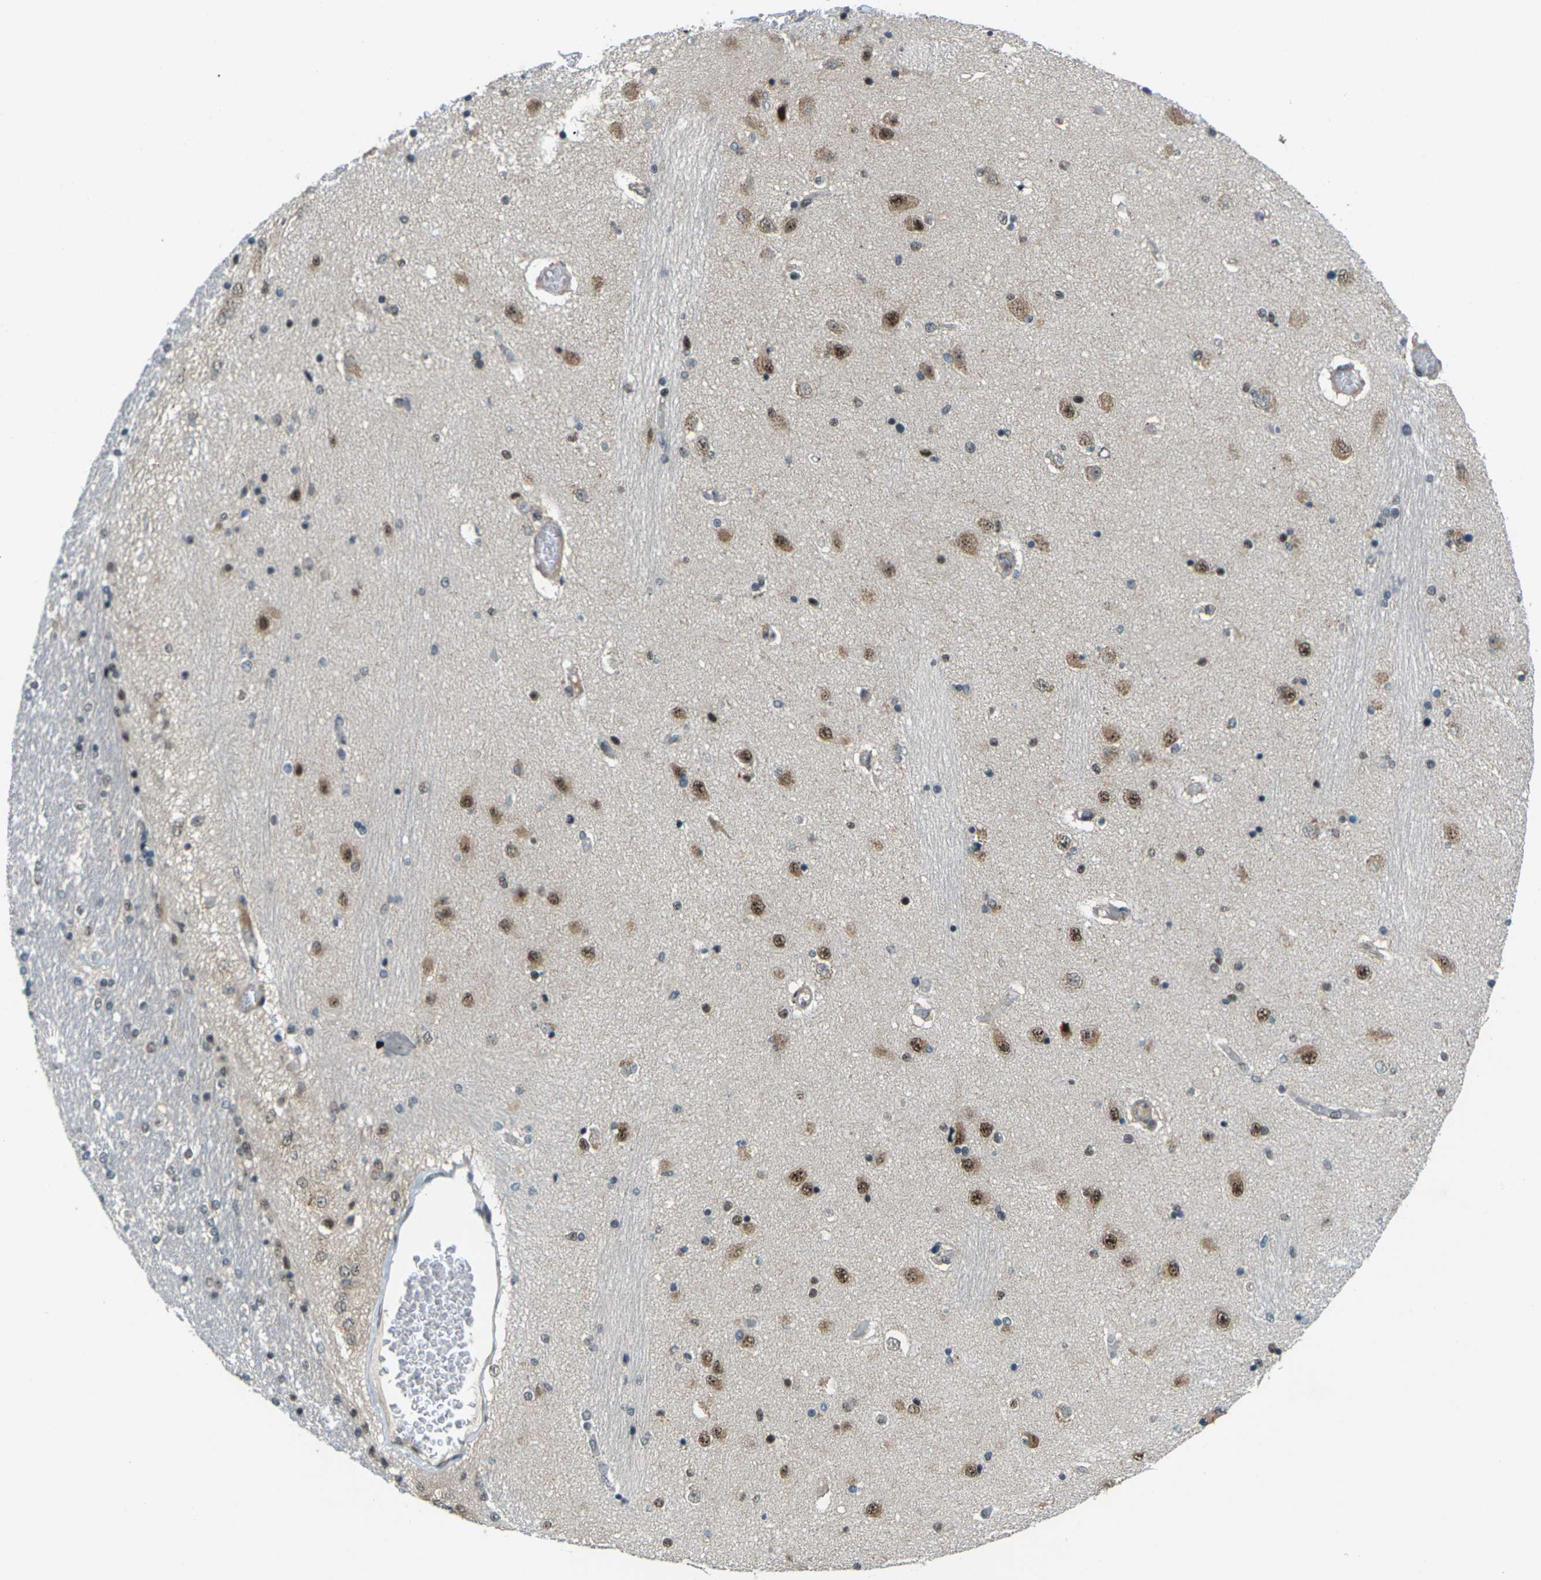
{"staining": {"intensity": "moderate", "quantity": "25%-75%", "location": "nuclear"}, "tissue": "hippocampus", "cell_type": "Glial cells", "image_type": "normal", "snomed": [{"axis": "morphology", "description": "Normal tissue, NOS"}, {"axis": "topography", "description": "Hippocampus"}], "caption": "Immunohistochemistry of normal hippocampus shows medium levels of moderate nuclear expression in approximately 25%-75% of glial cells. The protein is shown in brown color, while the nuclei are stained blue.", "gene": "UBE2S", "patient": {"sex": "female", "age": 54}}